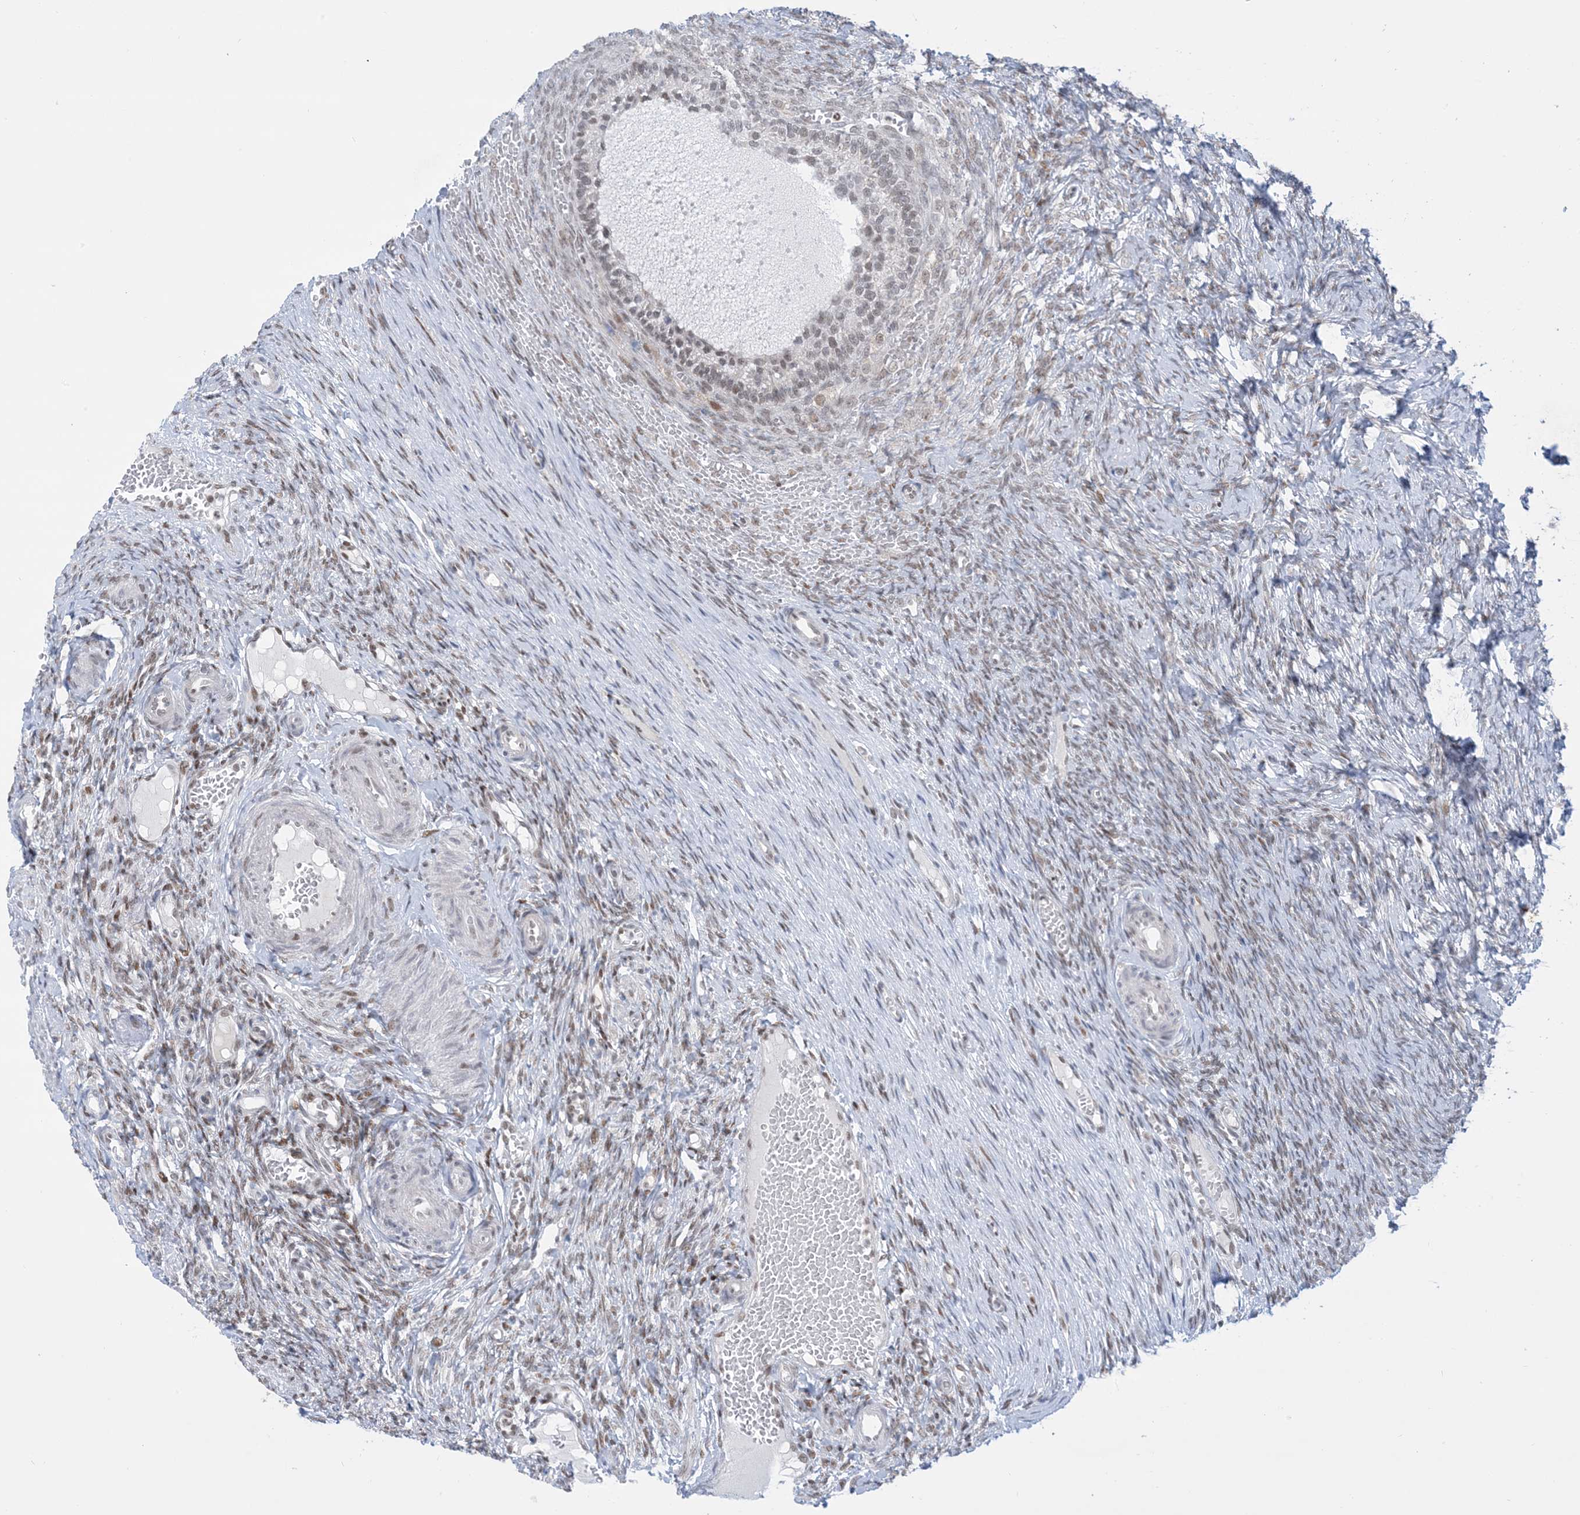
{"staining": {"intensity": "negative", "quantity": "none", "location": "none"}, "tissue": "ovary", "cell_type": "Follicle cells", "image_type": "normal", "snomed": [{"axis": "morphology", "description": "Adenocarcinoma, NOS"}, {"axis": "topography", "description": "Endometrium"}], "caption": "Immunohistochemical staining of benign ovary reveals no significant expression in follicle cells. (DAB (3,3'-diaminobenzidine) IHC visualized using brightfield microscopy, high magnification).", "gene": "TFPT", "patient": {"sex": "female", "age": 32}}